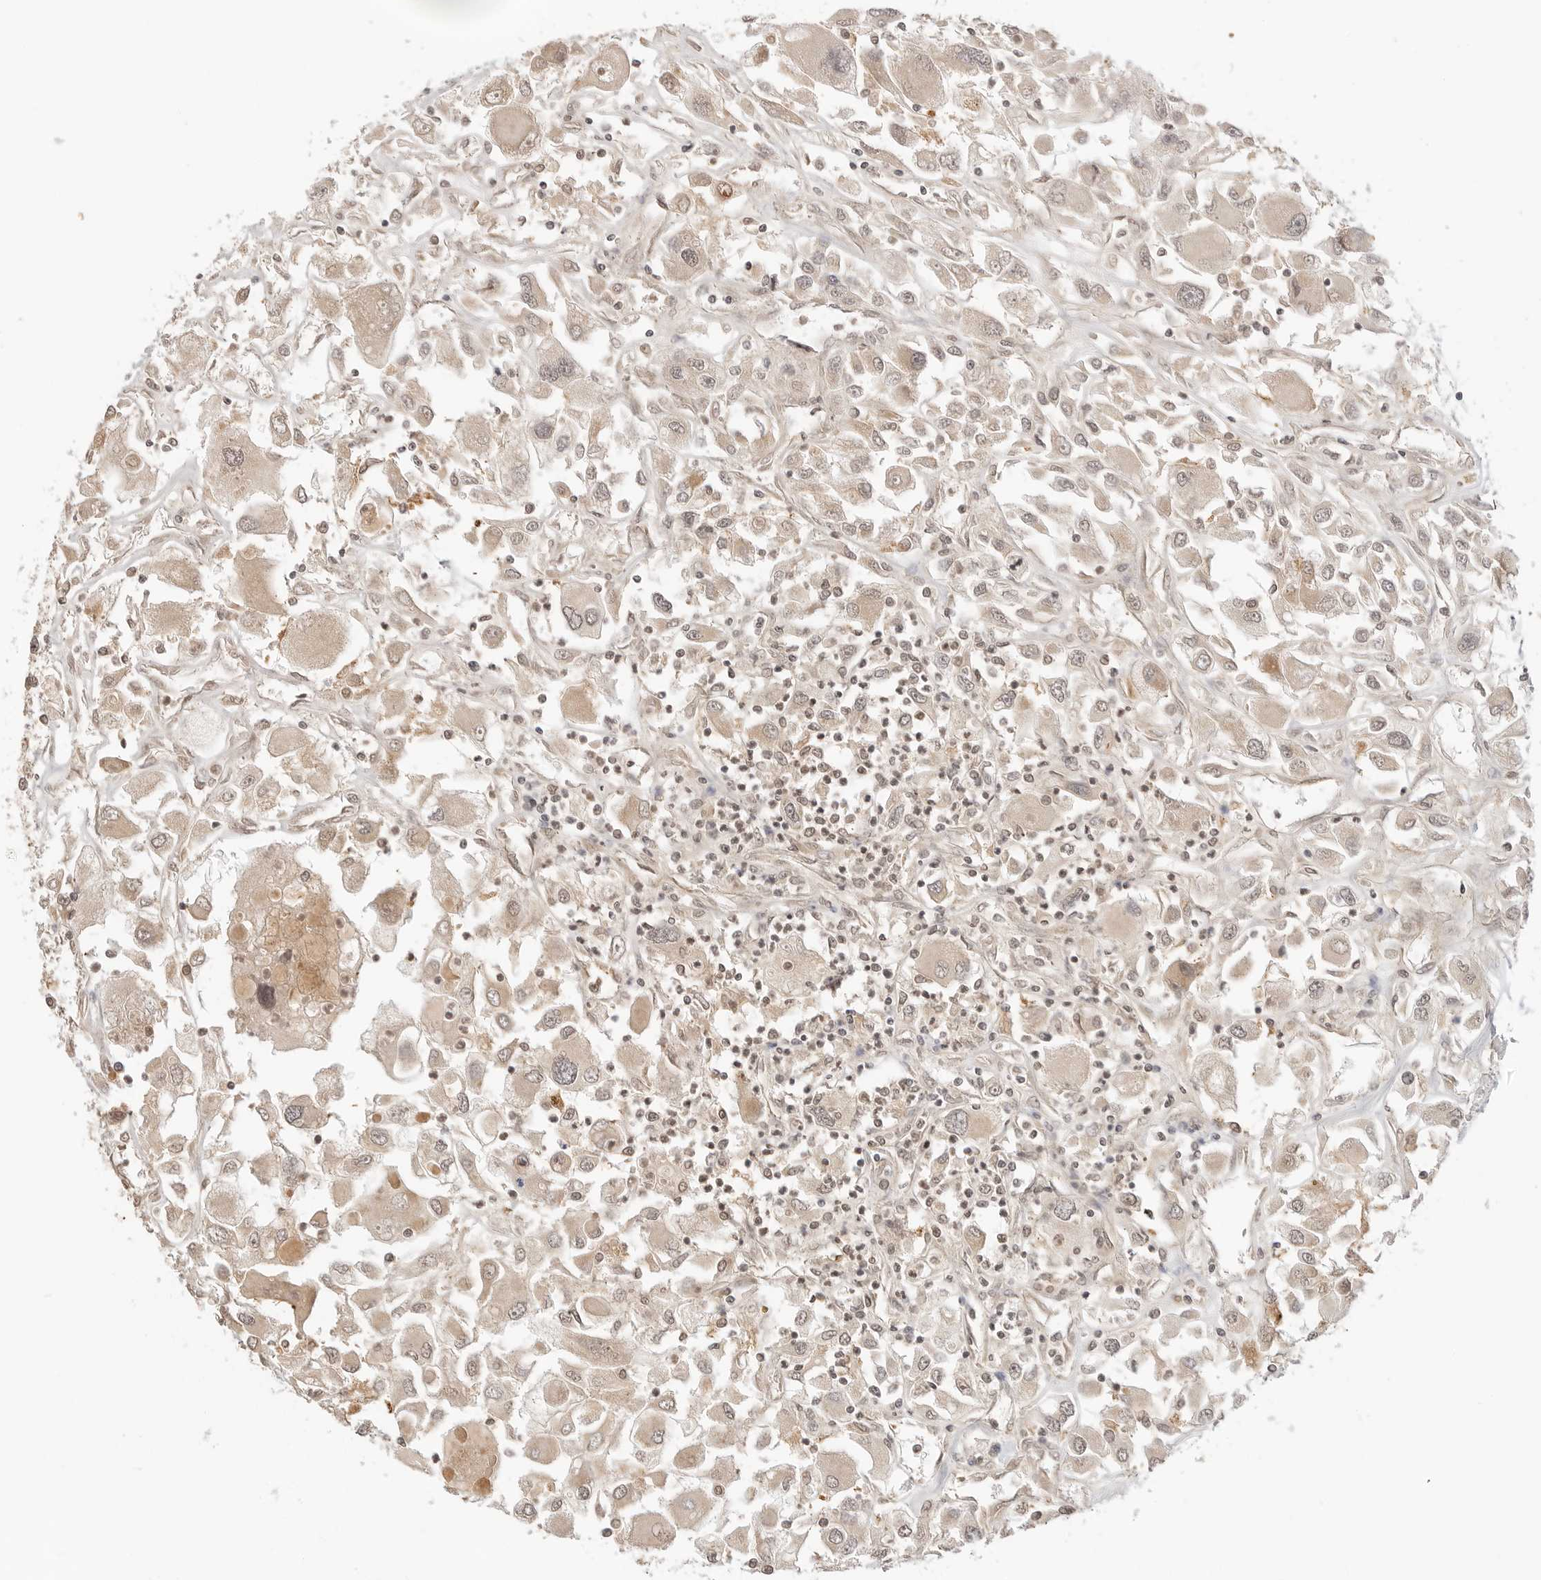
{"staining": {"intensity": "weak", "quantity": ">75%", "location": "cytoplasmic/membranous,nuclear"}, "tissue": "renal cancer", "cell_type": "Tumor cells", "image_type": "cancer", "snomed": [{"axis": "morphology", "description": "Adenocarcinoma, NOS"}, {"axis": "topography", "description": "Kidney"}], "caption": "Renal cancer tissue shows weak cytoplasmic/membranous and nuclear positivity in about >75% of tumor cells, visualized by immunohistochemistry.", "gene": "GPR34", "patient": {"sex": "female", "age": 52}}